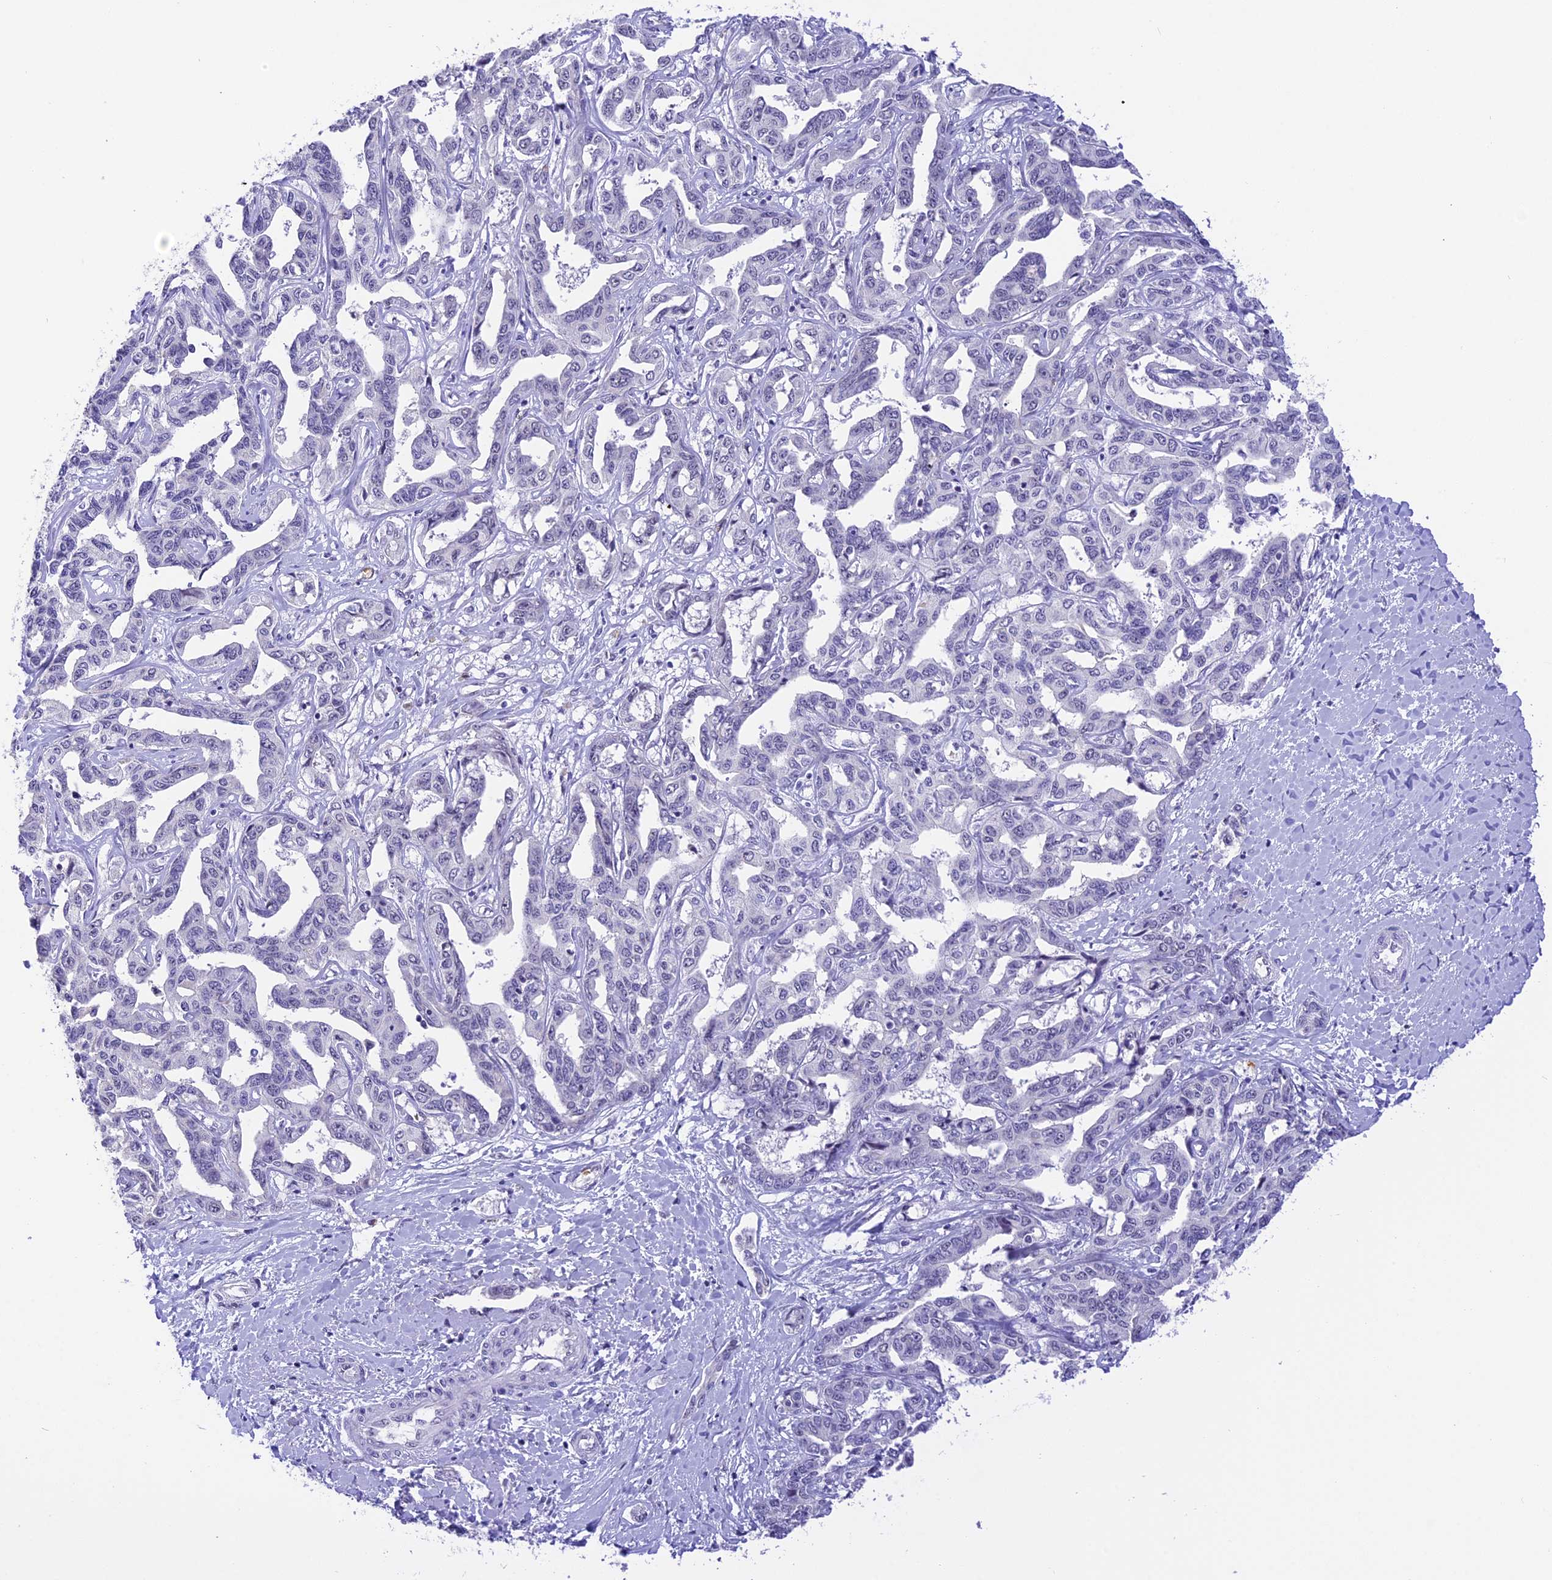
{"staining": {"intensity": "negative", "quantity": "none", "location": "none"}, "tissue": "liver cancer", "cell_type": "Tumor cells", "image_type": "cancer", "snomed": [{"axis": "morphology", "description": "Cholangiocarcinoma"}, {"axis": "topography", "description": "Liver"}], "caption": "A photomicrograph of liver cancer (cholangiocarcinoma) stained for a protein displays no brown staining in tumor cells. Nuclei are stained in blue.", "gene": "AHSP", "patient": {"sex": "male", "age": 59}}